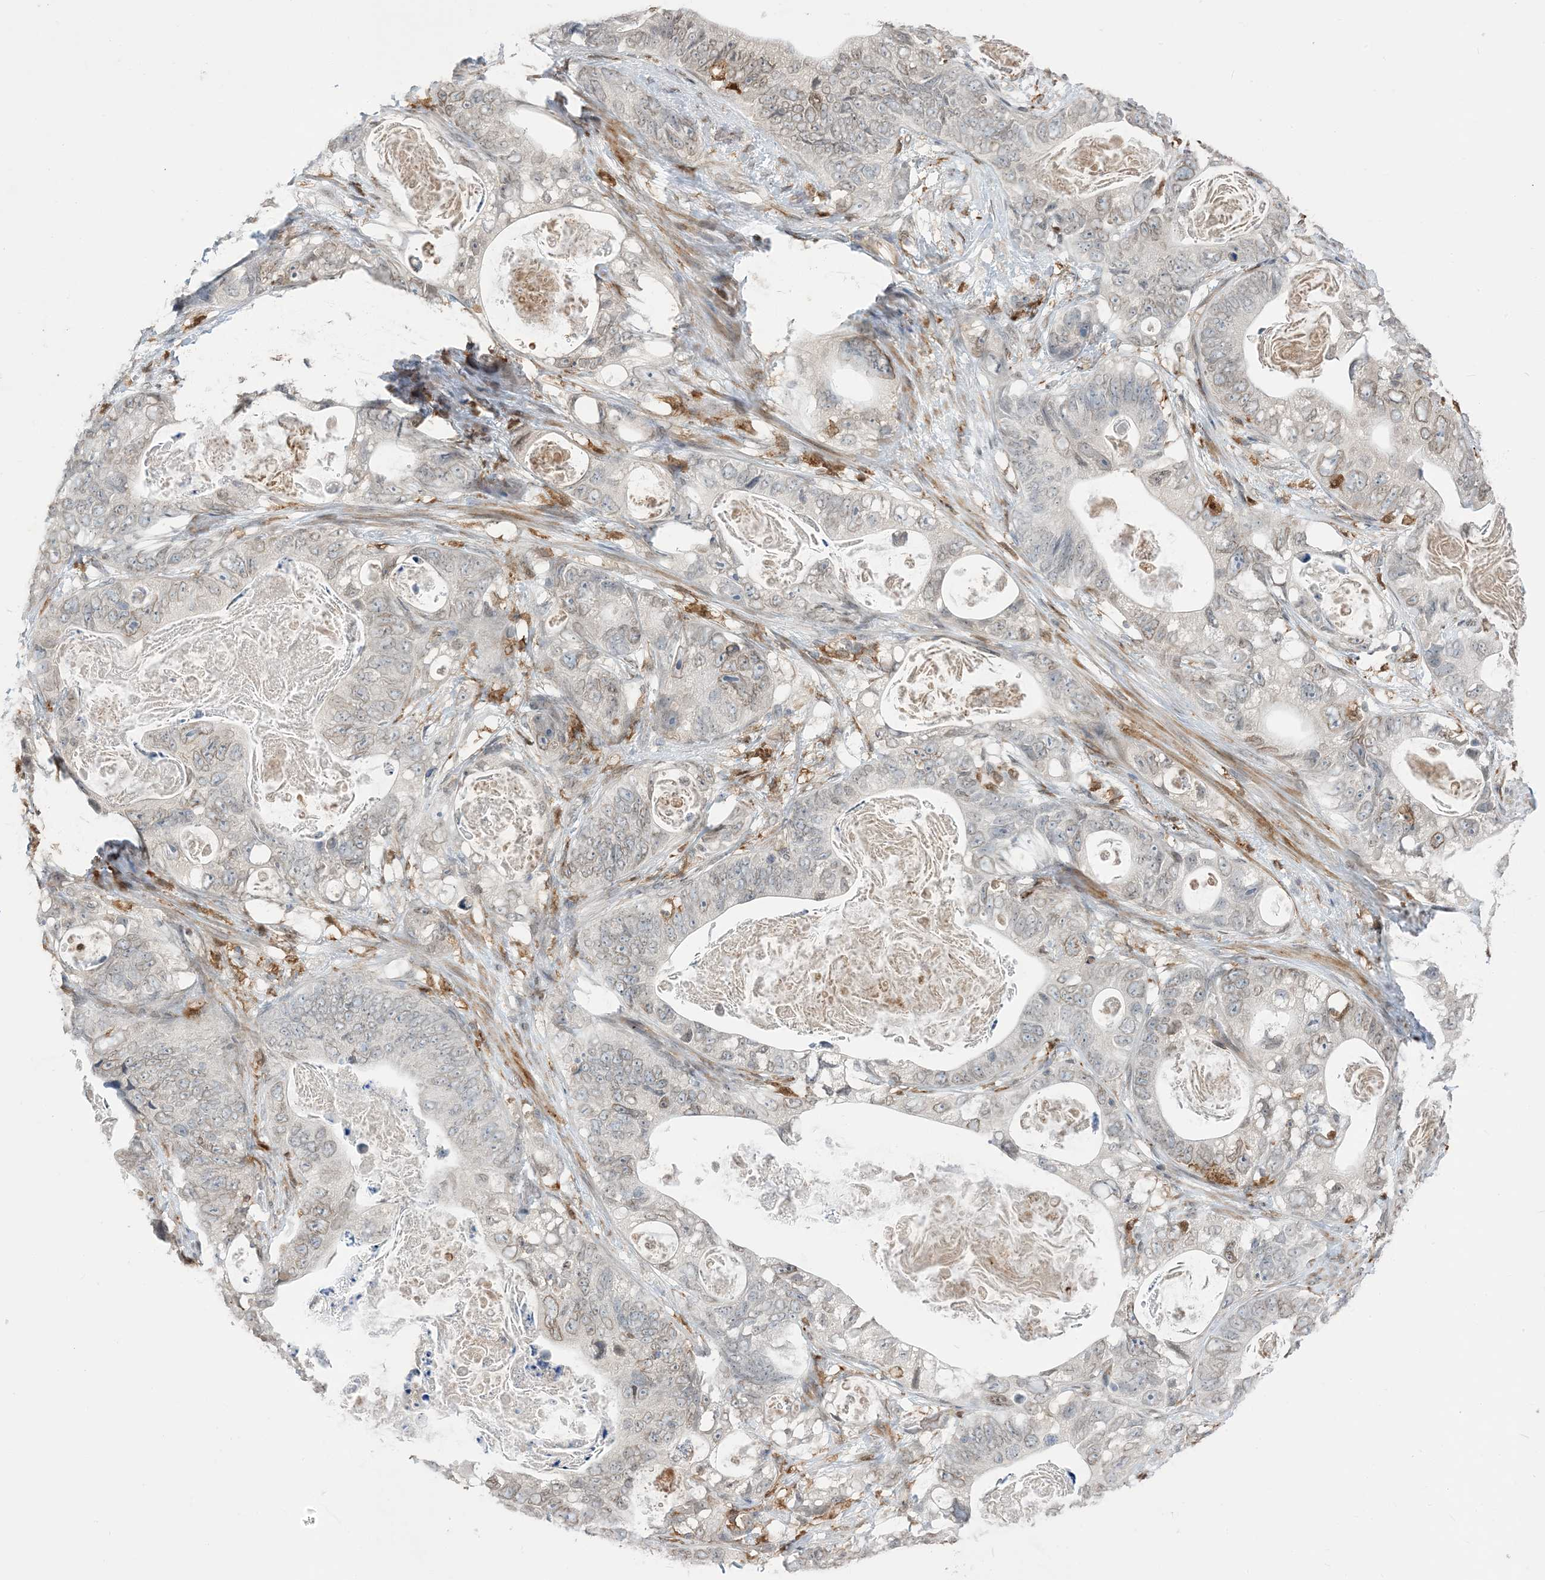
{"staining": {"intensity": "weak", "quantity": "<25%", "location": "cytoplasmic/membranous,nuclear"}, "tissue": "stomach cancer", "cell_type": "Tumor cells", "image_type": "cancer", "snomed": [{"axis": "morphology", "description": "Normal tissue, NOS"}, {"axis": "morphology", "description": "Adenocarcinoma, NOS"}, {"axis": "topography", "description": "Stomach"}], "caption": "Photomicrograph shows no protein staining in tumor cells of stomach adenocarcinoma tissue.", "gene": "NAGK", "patient": {"sex": "female", "age": 89}}